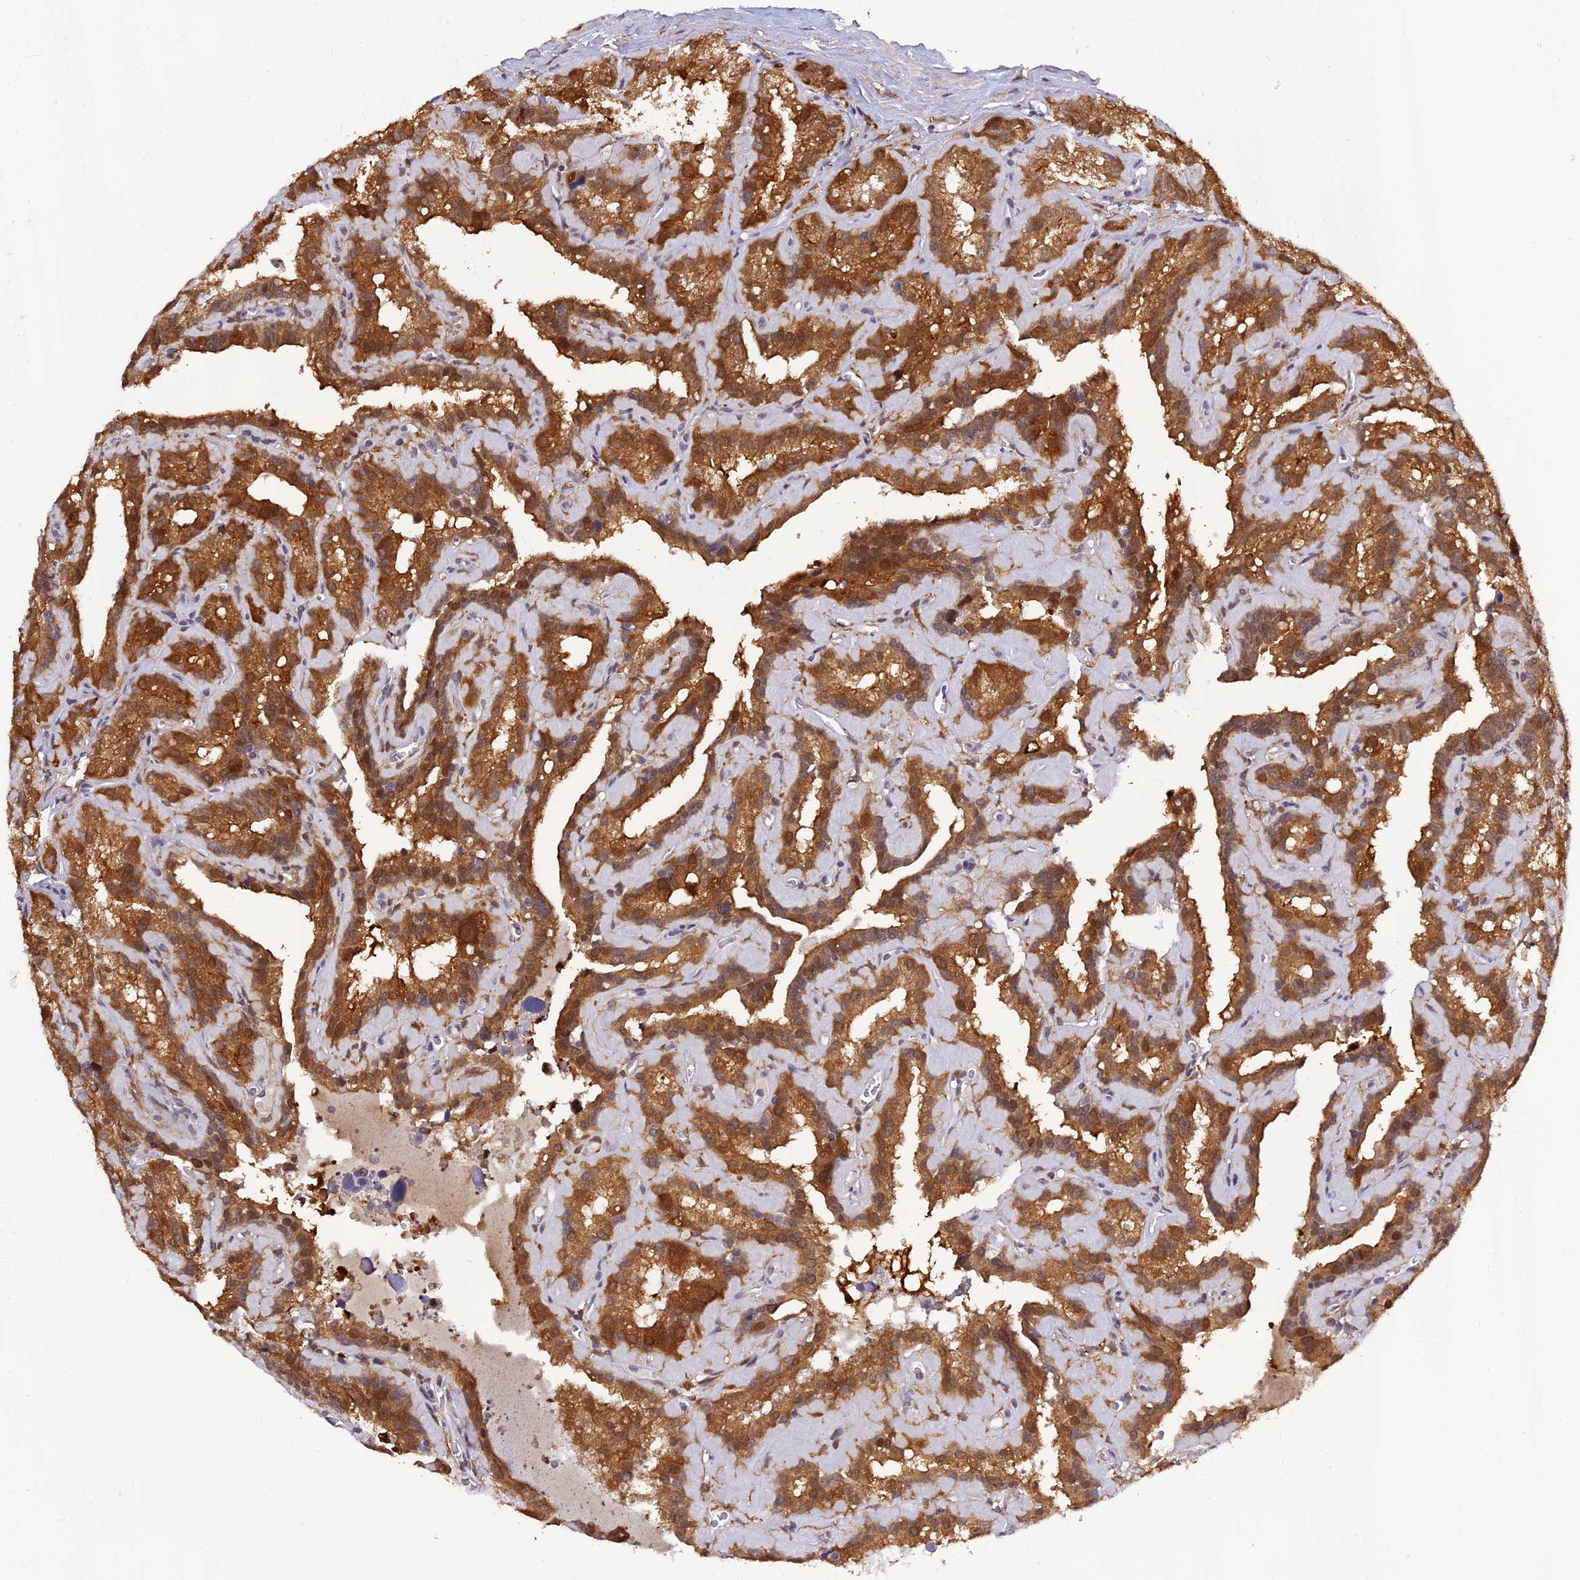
{"staining": {"intensity": "strong", "quantity": ">75%", "location": "cytoplasmic/membranous,nuclear"}, "tissue": "seminal vesicle", "cell_type": "Glandular cells", "image_type": "normal", "snomed": [{"axis": "morphology", "description": "Normal tissue, NOS"}, {"axis": "topography", "description": "Prostate"}, {"axis": "topography", "description": "Seminal veicle"}], "caption": "Benign seminal vesicle reveals strong cytoplasmic/membranous,nuclear staining in approximately >75% of glandular cells.", "gene": "MNS1", "patient": {"sex": "male", "age": 59}}